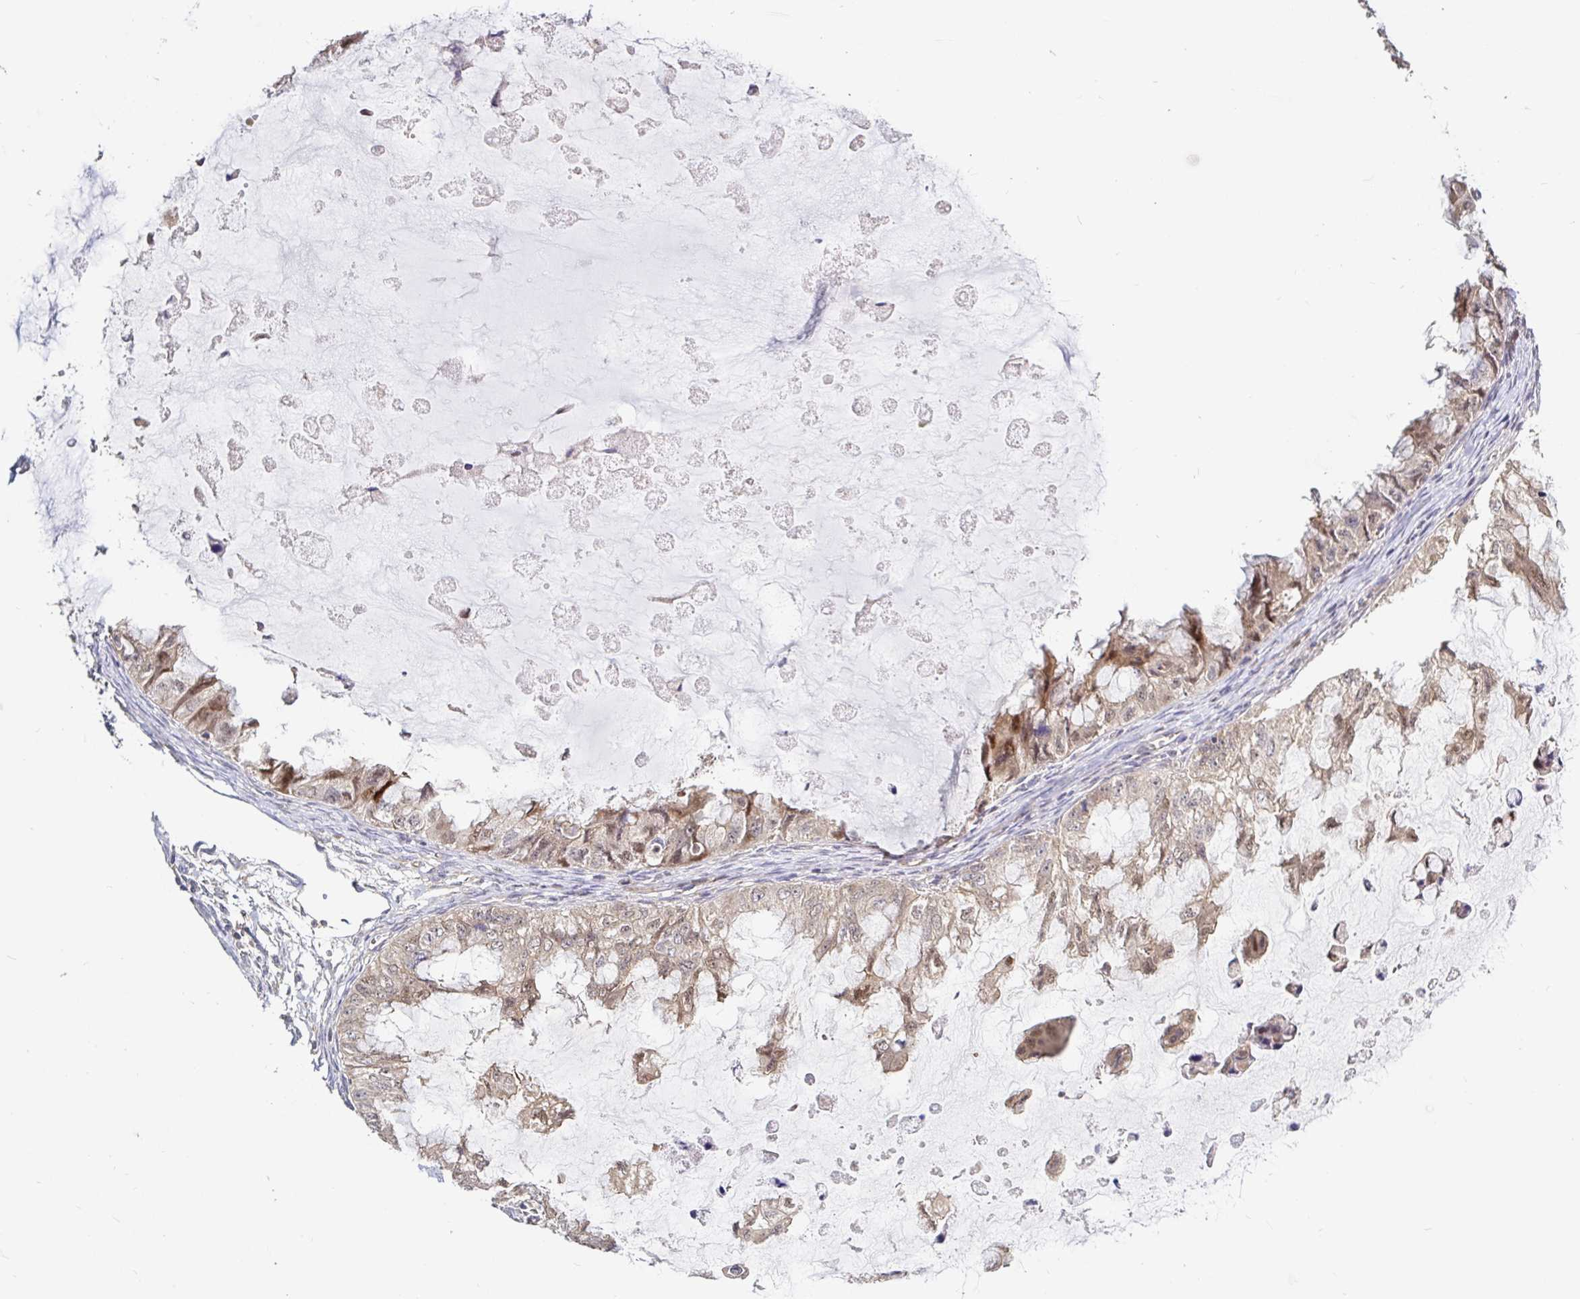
{"staining": {"intensity": "moderate", "quantity": ">75%", "location": "cytoplasmic/membranous"}, "tissue": "ovarian cancer", "cell_type": "Tumor cells", "image_type": "cancer", "snomed": [{"axis": "morphology", "description": "Cystadenocarcinoma, mucinous, NOS"}, {"axis": "topography", "description": "Ovary"}], "caption": "Tumor cells exhibit moderate cytoplasmic/membranous staining in about >75% of cells in ovarian mucinous cystadenocarcinoma.", "gene": "ARHGEF37", "patient": {"sex": "female", "age": 72}}